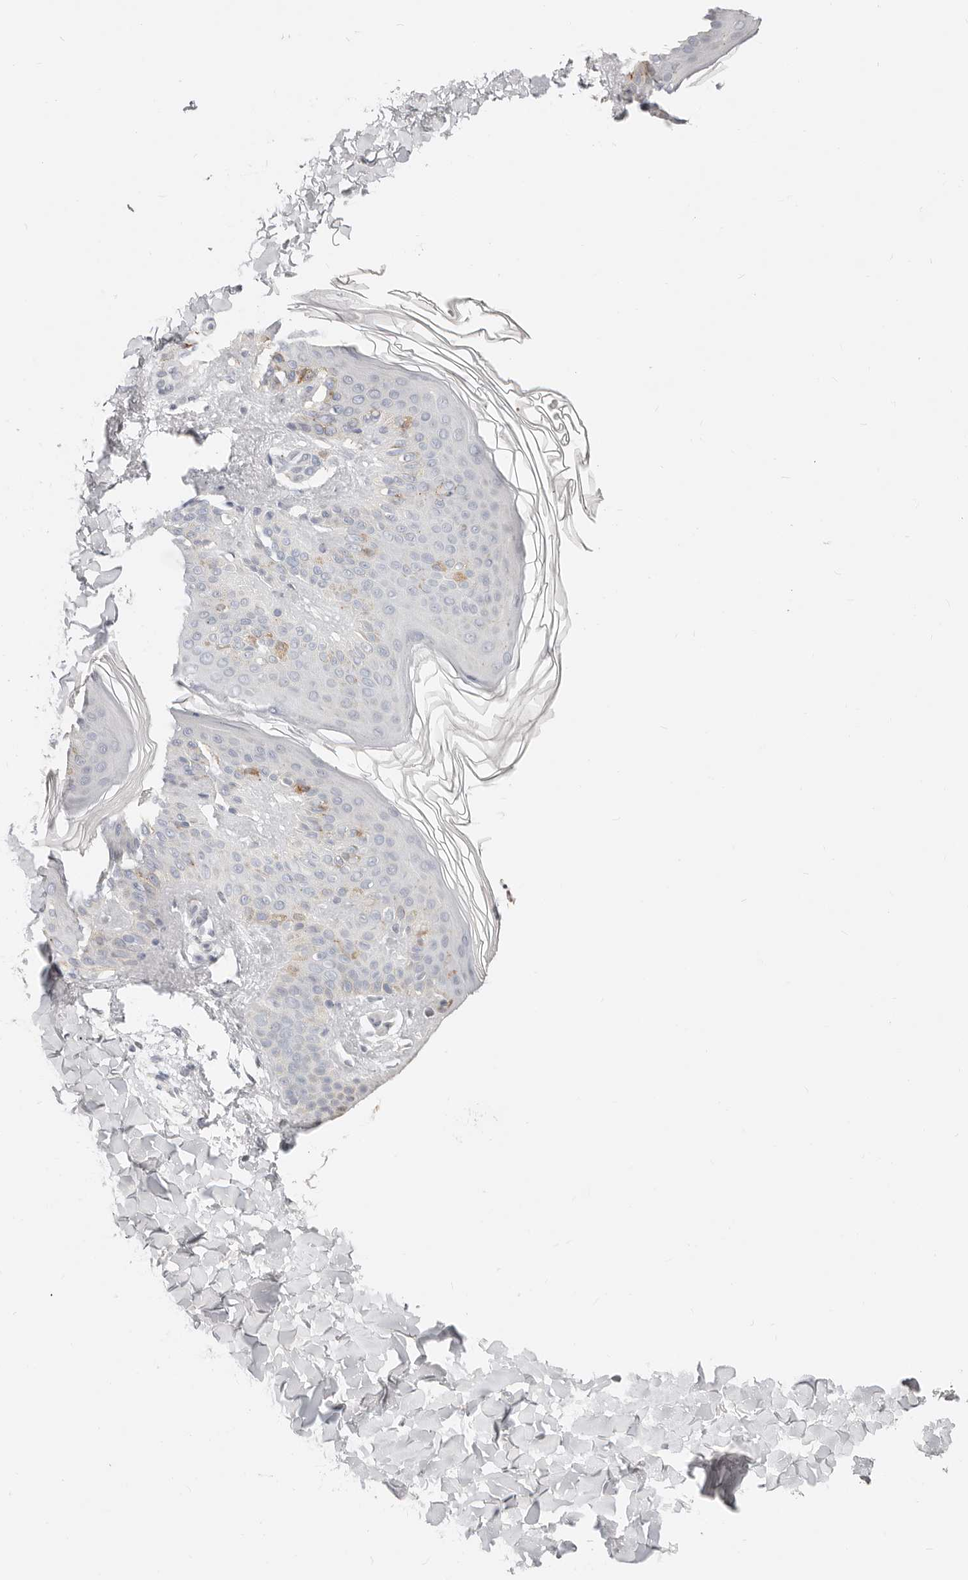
{"staining": {"intensity": "negative", "quantity": "none", "location": "none"}, "tissue": "skin", "cell_type": "Fibroblasts", "image_type": "normal", "snomed": [{"axis": "morphology", "description": "Normal tissue, NOS"}, {"axis": "morphology", "description": "Neoplasm, benign, NOS"}, {"axis": "topography", "description": "Skin"}, {"axis": "topography", "description": "Soft tissue"}], "caption": "IHC histopathology image of benign skin: skin stained with DAB (3,3'-diaminobenzidine) reveals no significant protein expression in fibroblasts. (Stains: DAB (3,3'-diaminobenzidine) IHC with hematoxylin counter stain, Microscopy: brightfield microscopy at high magnification).", "gene": "TMEM63B", "patient": {"sex": "male", "age": 26}}